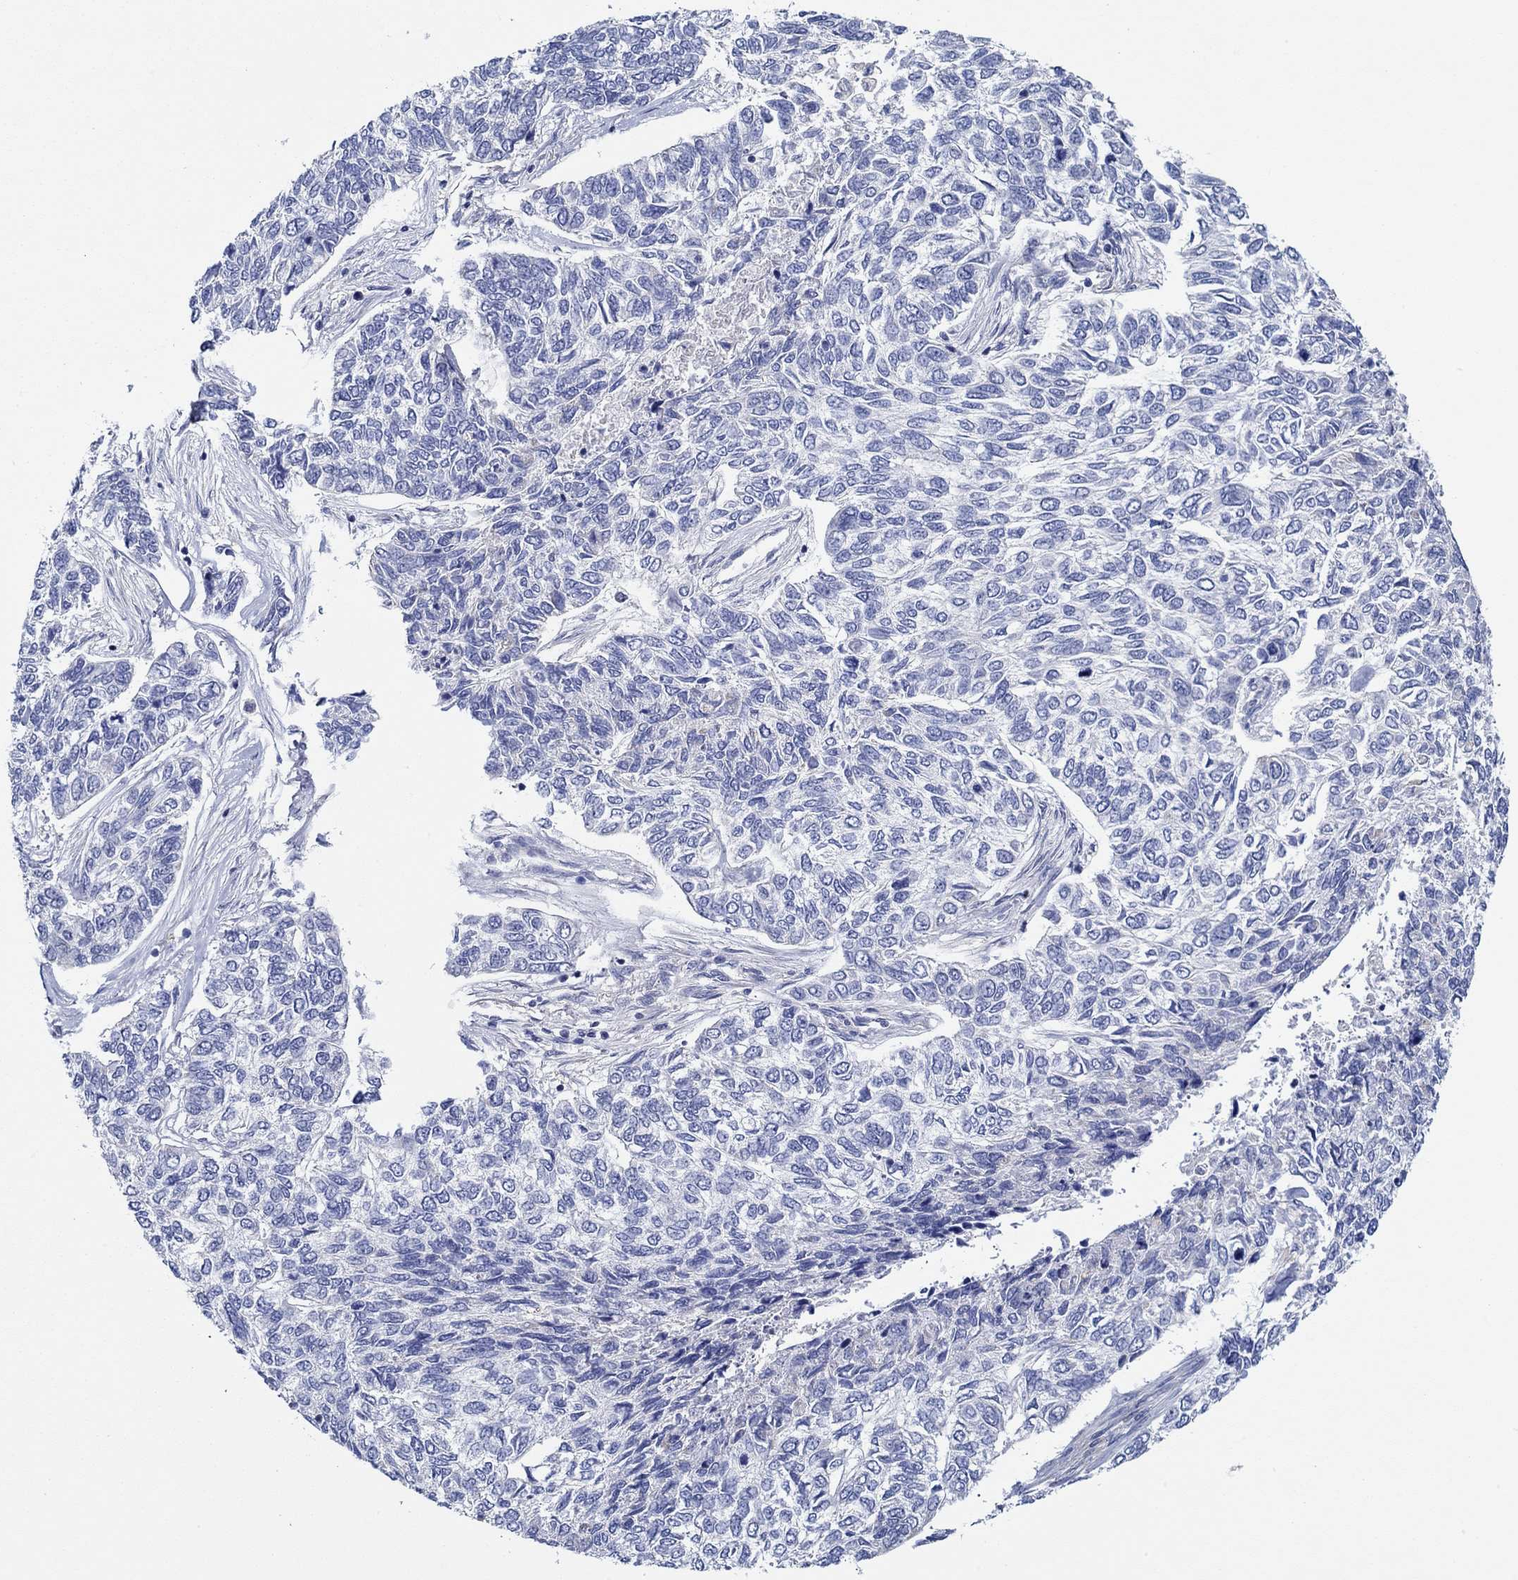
{"staining": {"intensity": "negative", "quantity": "none", "location": "none"}, "tissue": "skin cancer", "cell_type": "Tumor cells", "image_type": "cancer", "snomed": [{"axis": "morphology", "description": "Basal cell carcinoma"}, {"axis": "topography", "description": "Skin"}], "caption": "This is an immunohistochemistry photomicrograph of human skin cancer (basal cell carcinoma). There is no positivity in tumor cells.", "gene": "CFAP61", "patient": {"sex": "female", "age": 65}}